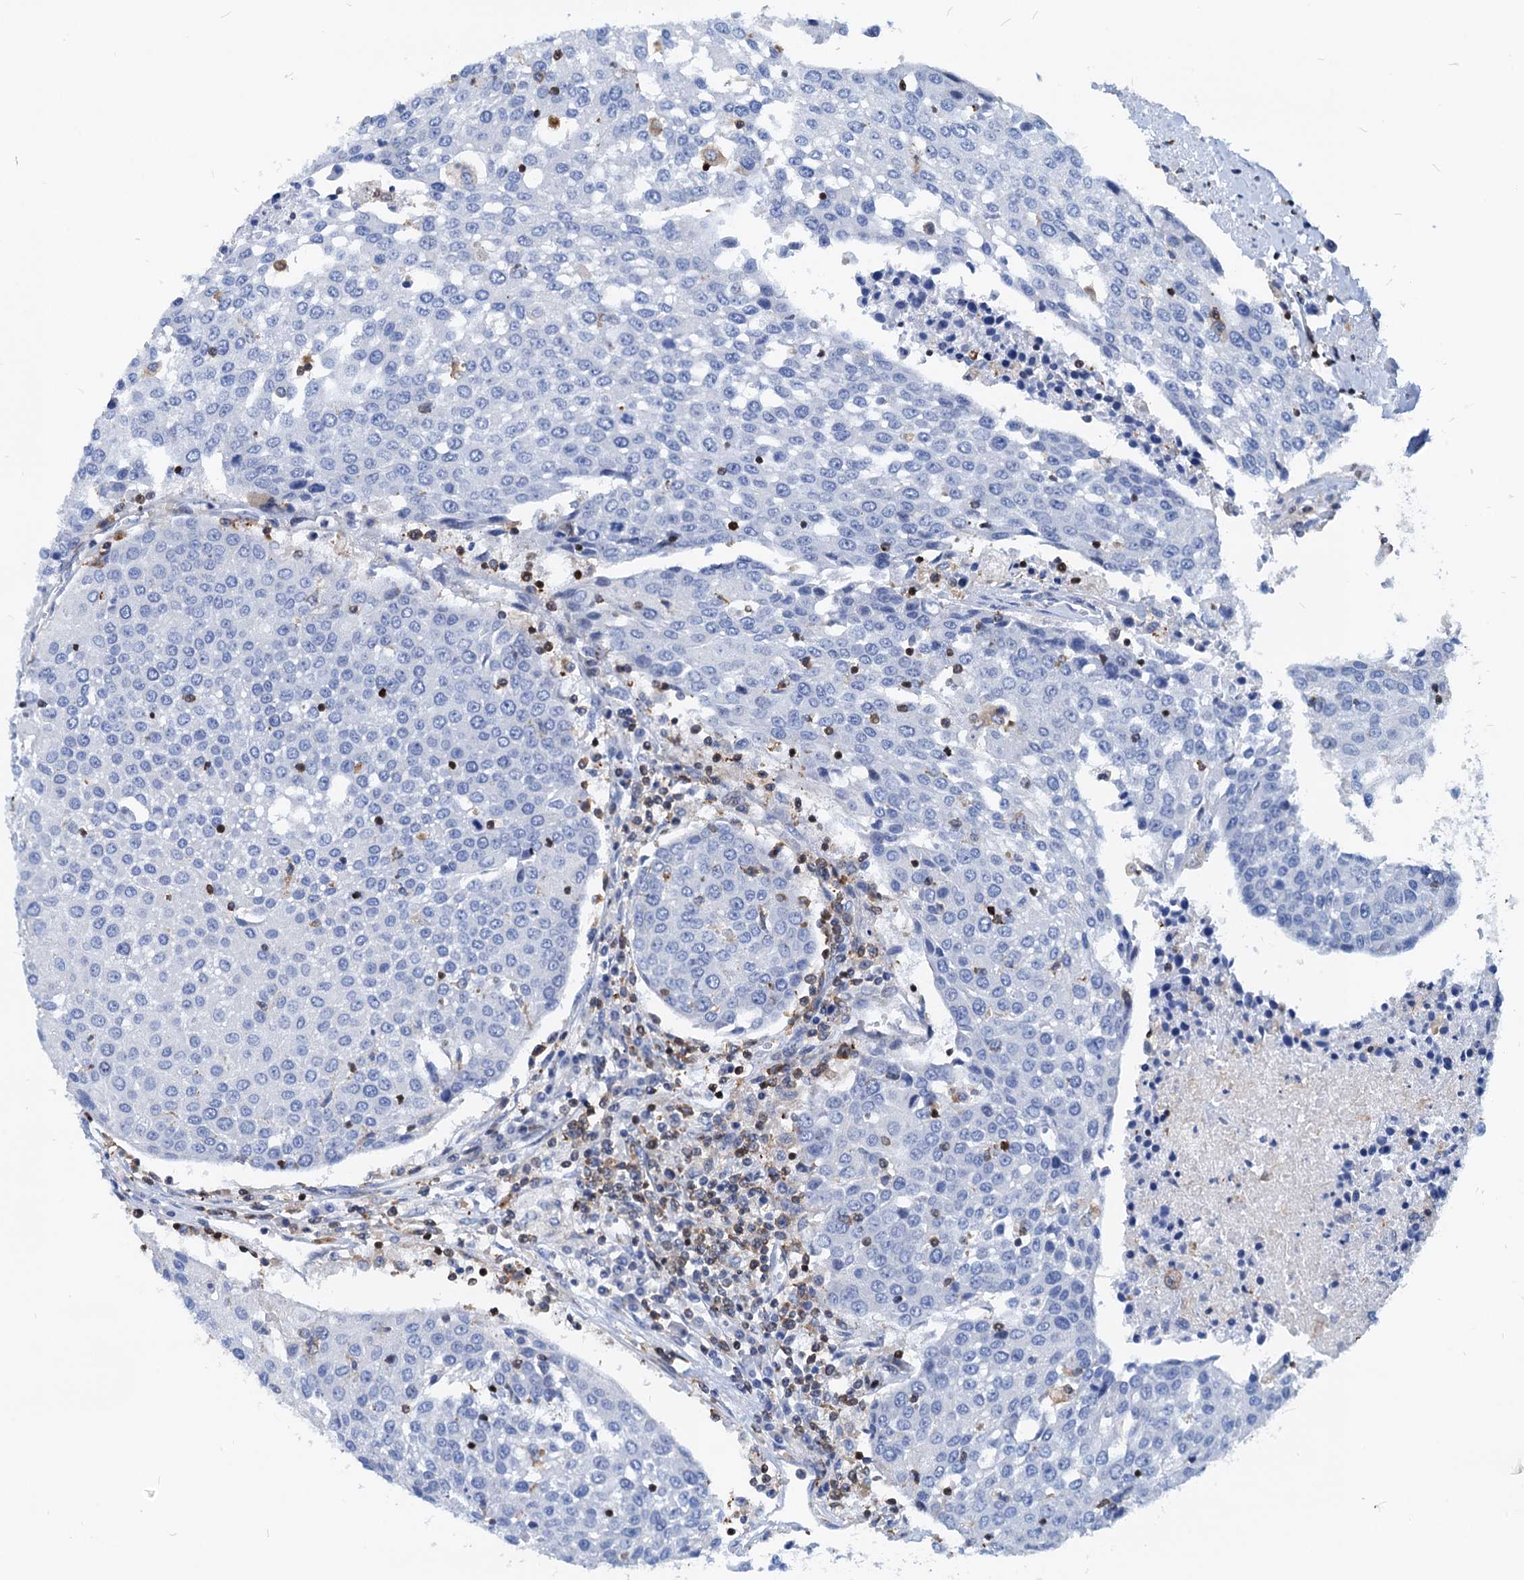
{"staining": {"intensity": "negative", "quantity": "none", "location": "none"}, "tissue": "urothelial cancer", "cell_type": "Tumor cells", "image_type": "cancer", "snomed": [{"axis": "morphology", "description": "Urothelial carcinoma, High grade"}, {"axis": "topography", "description": "Urinary bladder"}], "caption": "Immunohistochemistry micrograph of urothelial cancer stained for a protein (brown), which demonstrates no expression in tumor cells. (DAB immunohistochemistry visualized using brightfield microscopy, high magnification).", "gene": "LCP2", "patient": {"sex": "female", "age": 85}}